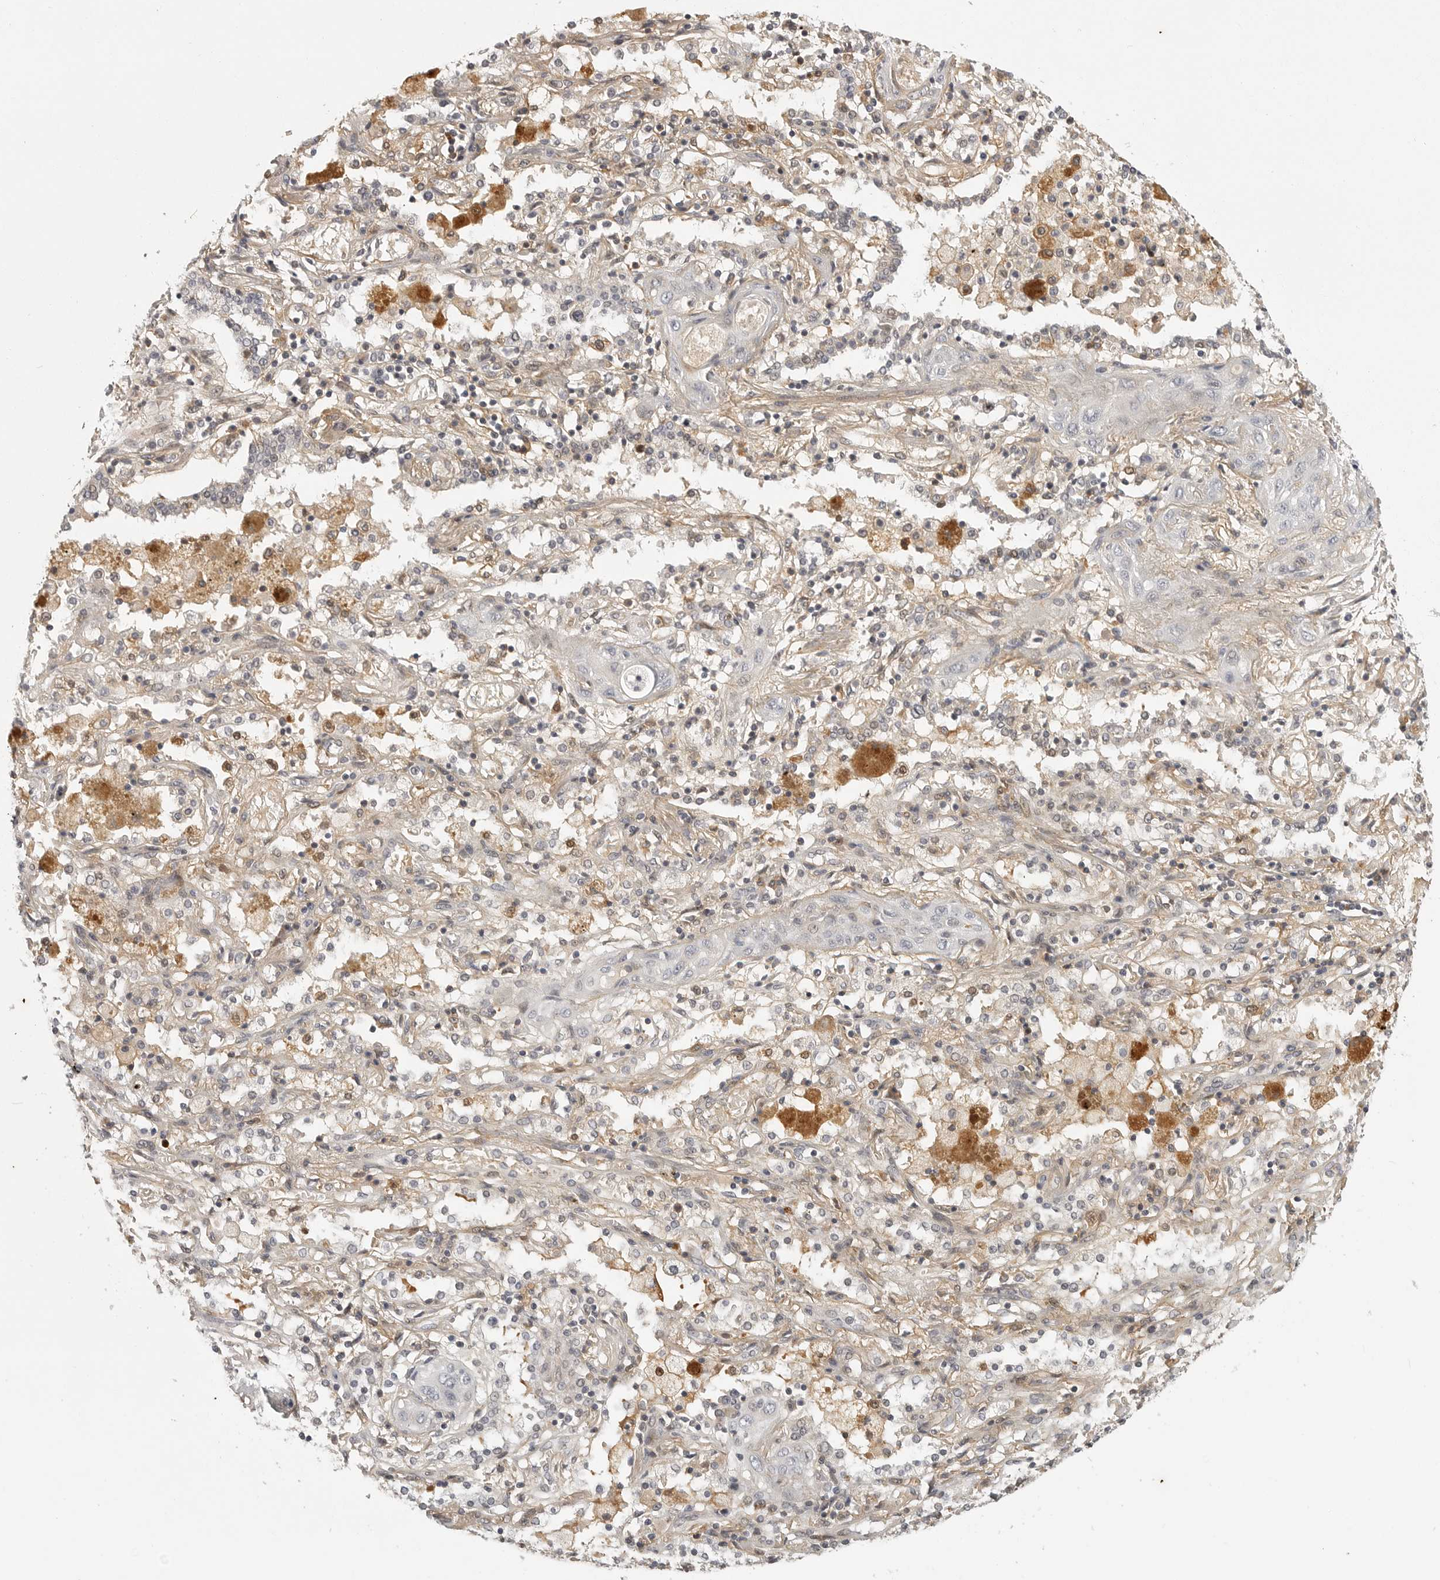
{"staining": {"intensity": "negative", "quantity": "none", "location": "none"}, "tissue": "lung cancer", "cell_type": "Tumor cells", "image_type": "cancer", "snomed": [{"axis": "morphology", "description": "Squamous cell carcinoma, NOS"}, {"axis": "topography", "description": "Lung"}], "caption": "Immunohistochemical staining of human lung squamous cell carcinoma exhibits no significant positivity in tumor cells.", "gene": "UROD", "patient": {"sex": "female", "age": 47}}